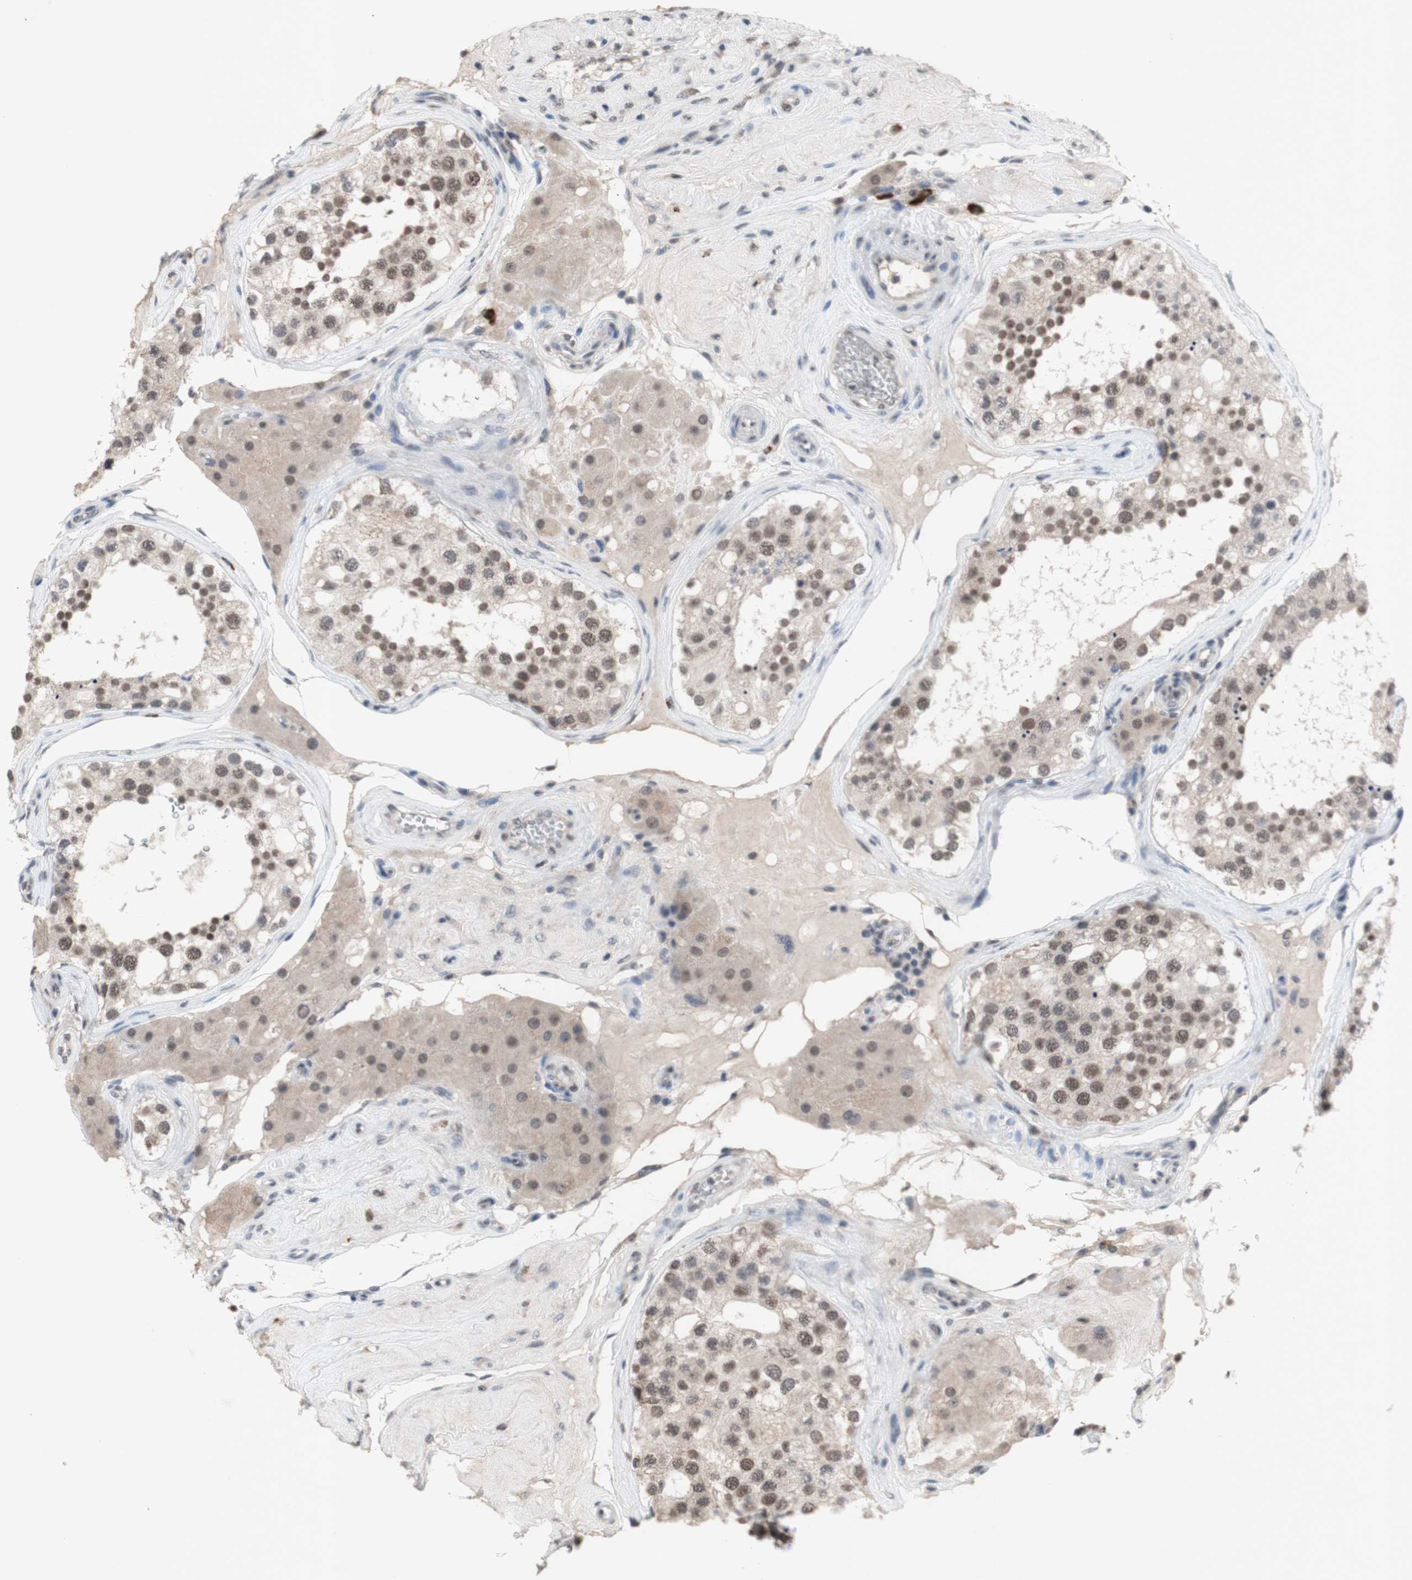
{"staining": {"intensity": "moderate", "quantity": ">75%", "location": "nuclear"}, "tissue": "testis", "cell_type": "Cells in seminiferous ducts", "image_type": "normal", "snomed": [{"axis": "morphology", "description": "Normal tissue, NOS"}, {"axis": "topography", "description": "Testis"}], "caption": "Testis stained with a brown dye shows moderate nuclear positive expression in about >75% of cells in seminiferous ducts.", "gene": "SFPQ", "patient": {"sex": "male", "age": 68}}